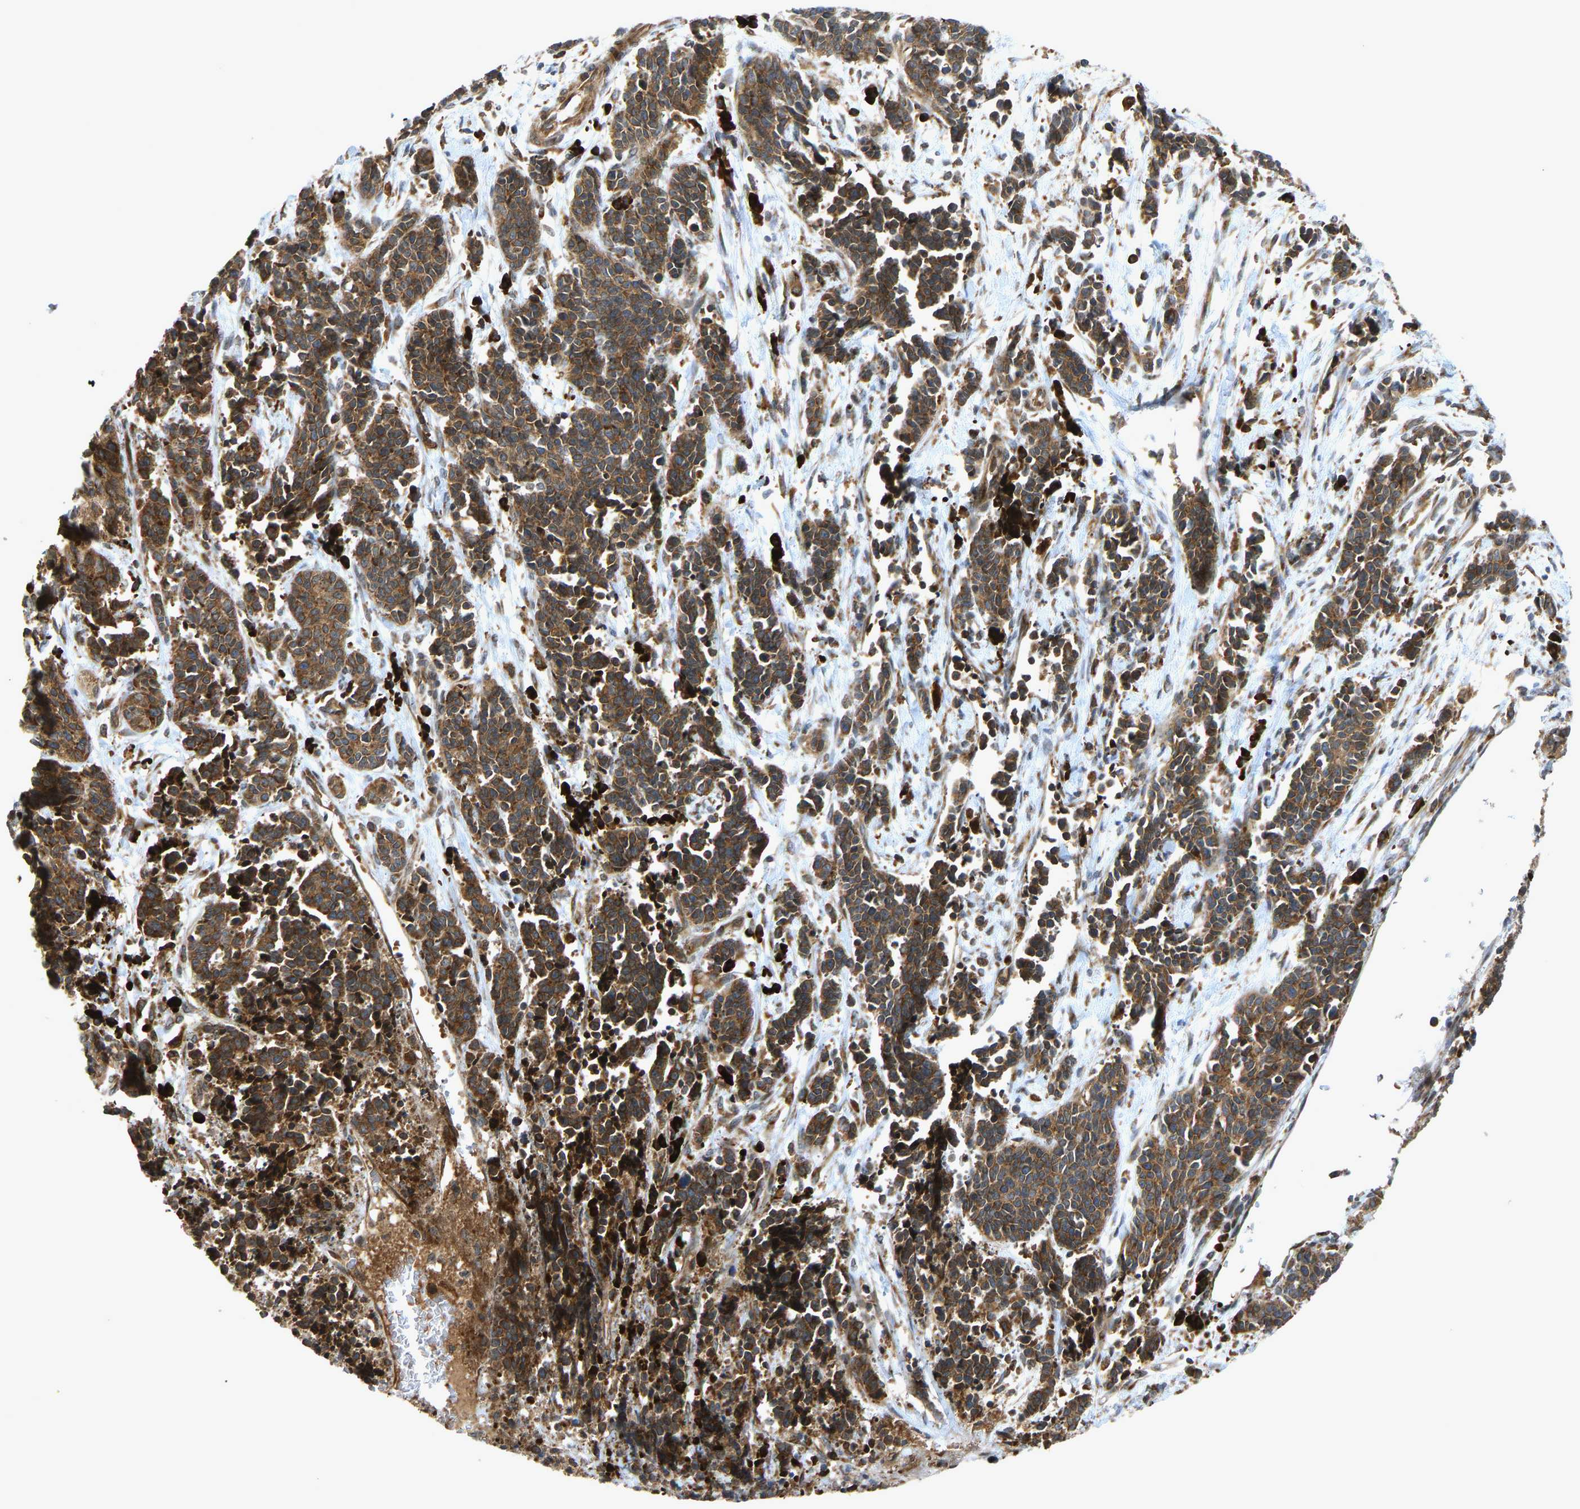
{"staining": {"intensity": "moderate", "quantity": ">75%", "location": "cytoplasmic/membranous"}, "tissue": "cervical cancer", "cell_type": "Tumor cells", "image_type": "cancer", "snomed": [{"axis": "morphology", "description": "Squamous cell carcinoma, NOS"}, {"axis": "topography", "description": "Cervix"}], "caption": "Human squamous cell carcinoma (cervical) stained with a brown dye shows moderate cytoplasmic/membranous positive positivity in about >75% of tumor cells.", "gene": "RPN2", "patient": {"sex": "female", "age": 35}}